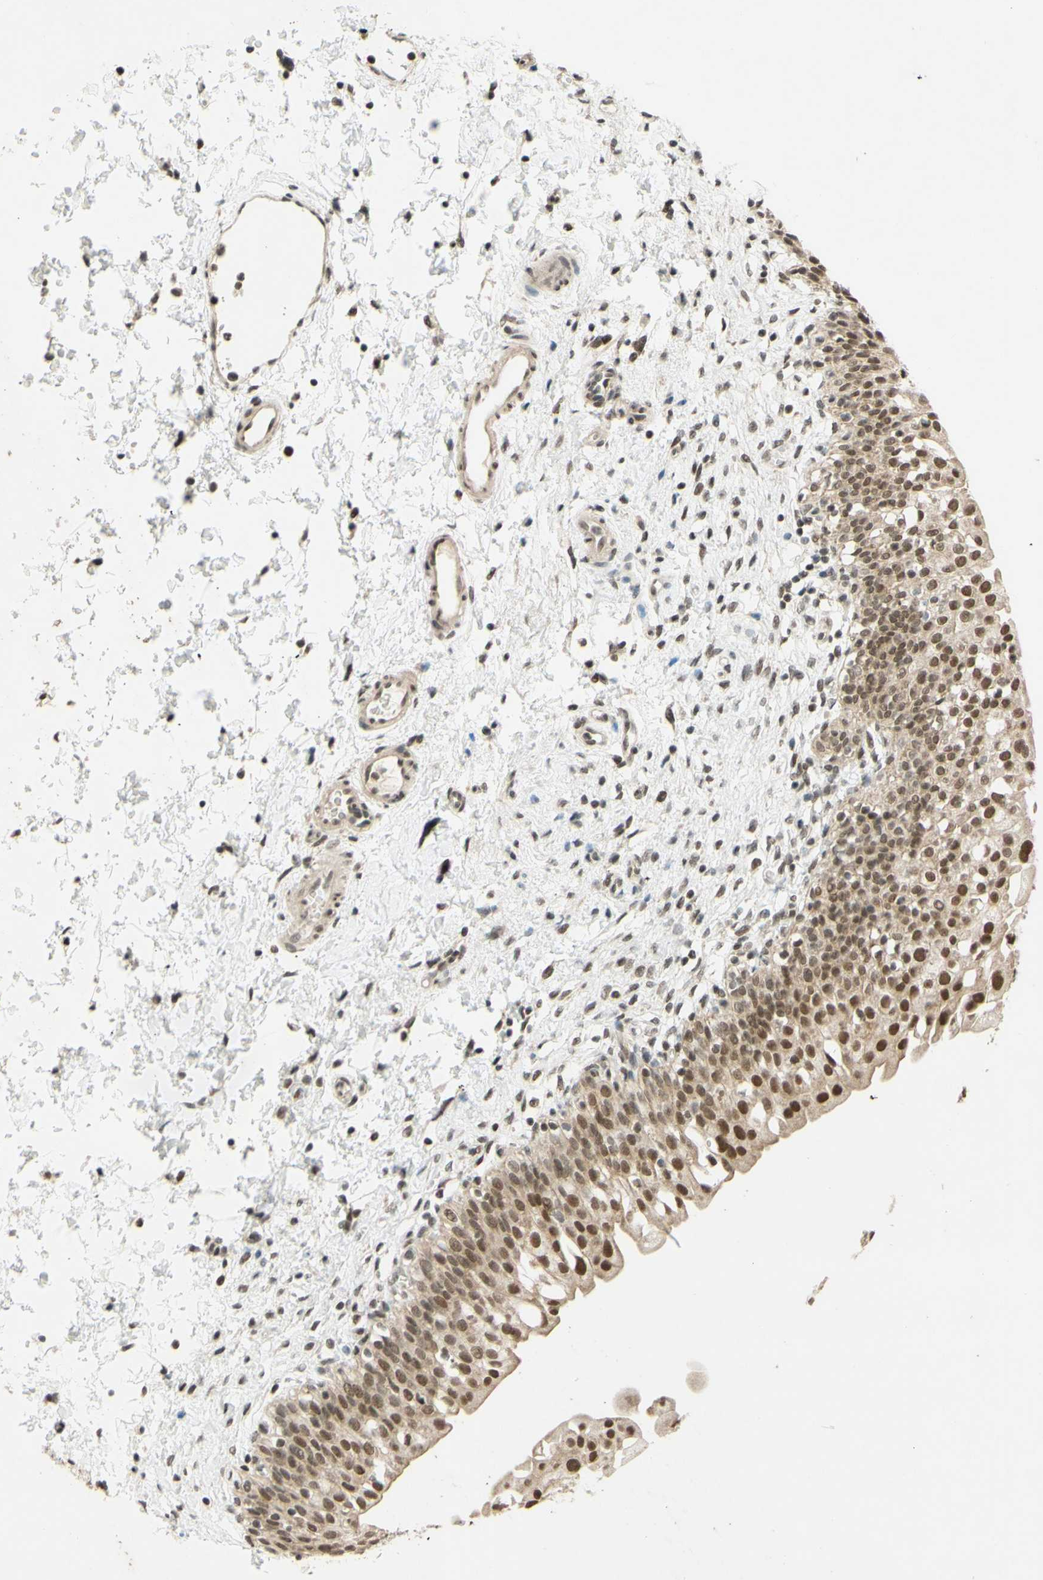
{"staining": {"intensity": "moderate", "quantity": ">75%", "location": "cytoplasmic/membranous,nuclear"}, "tissue": "urinary bladder", "cell_type": "Urothelial cells", "image_type": "normal", "snomed": [{"axis": "morphology", "description": "Normal tissue, NOS"}, {"axis": "topography", "description": "Urinary bladder"}], "caption": "A medium amount of moderate cytoplasmic/membranous,nuclear expression is appreciated in about >75% of urothelial cells in normal urinary bladder.", "gene": "SMARCB1", "patient": {"sex": "male", "age": 55}}